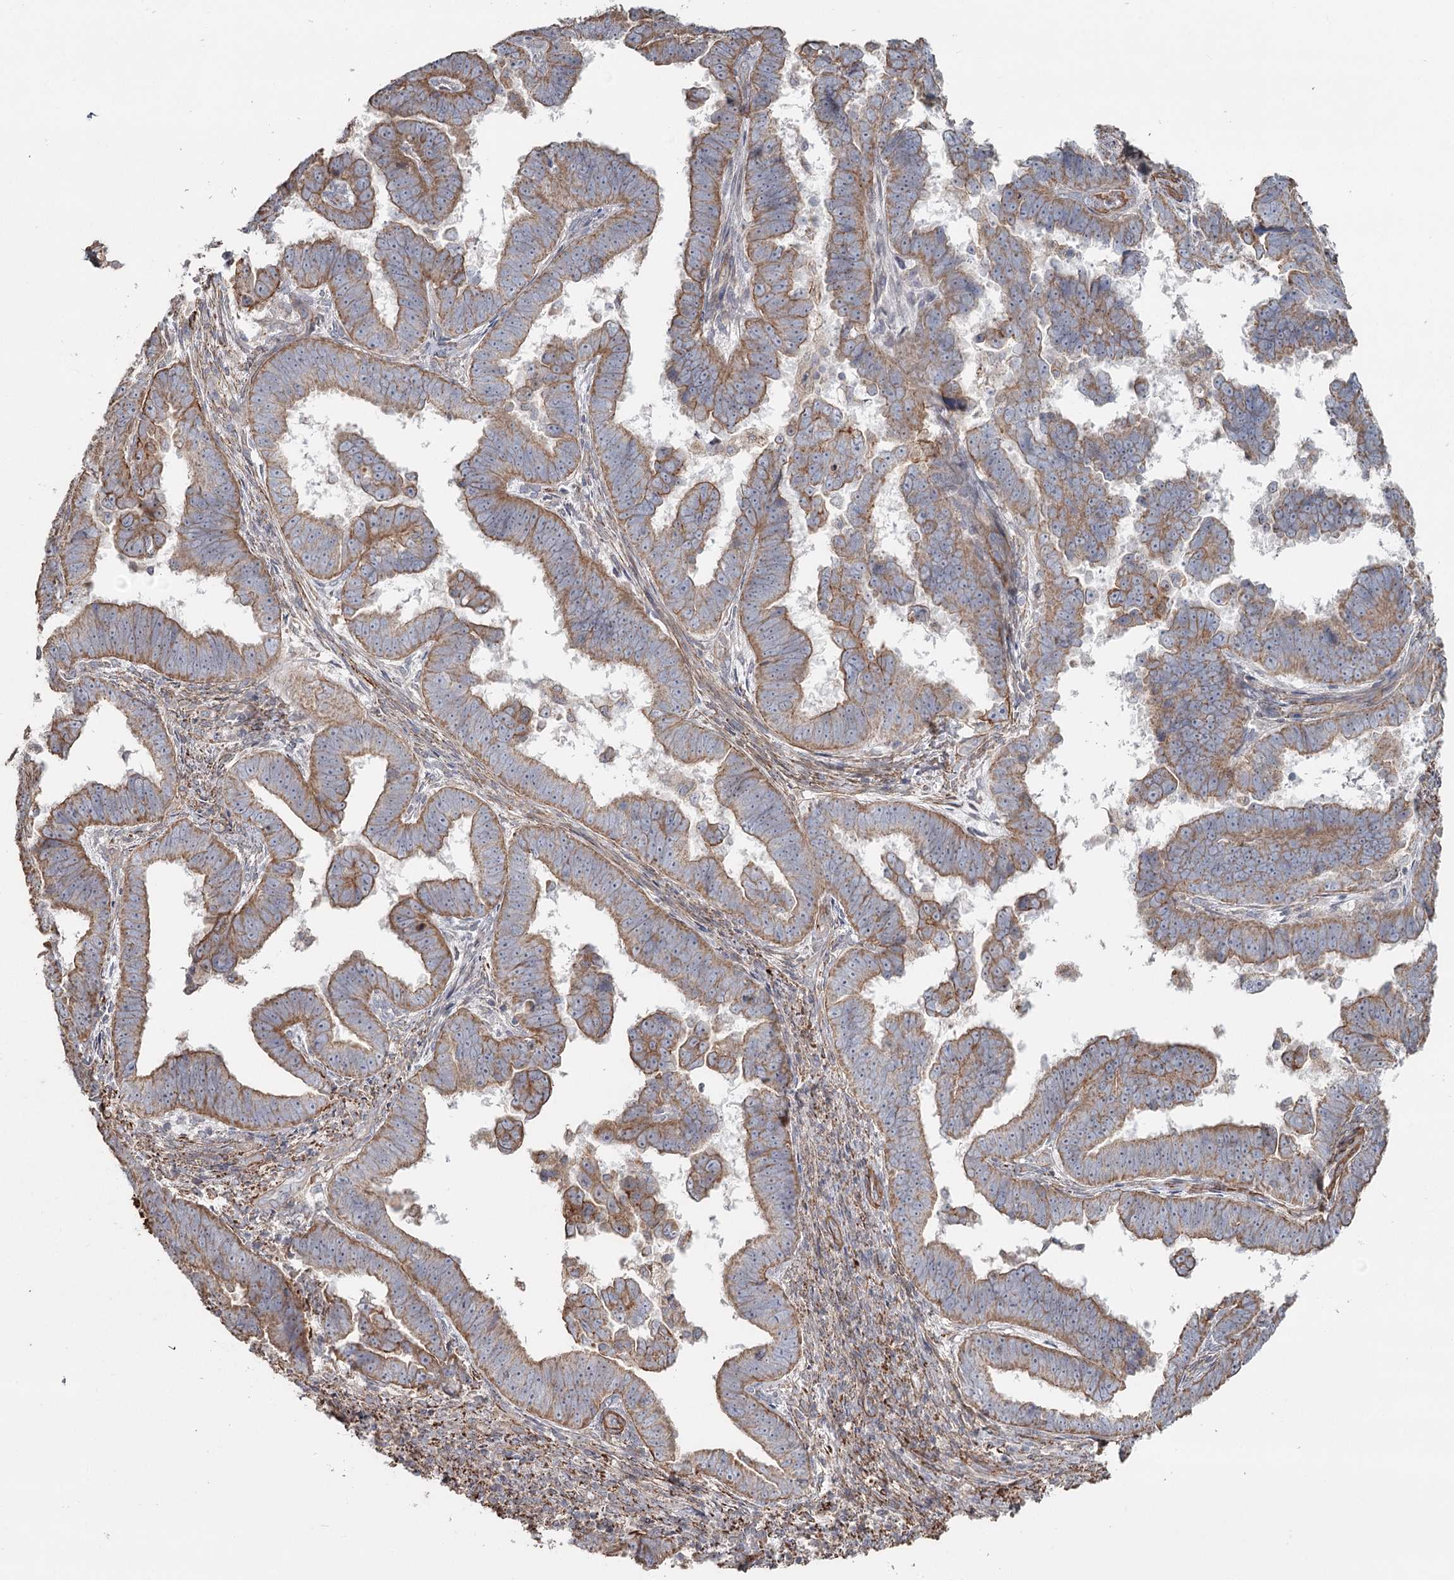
{"staining": {"intensity": "moderate", "quantity": ">75%", "location": "cytoplasmic/membranous"}, "tissue": "endometrial cancer", "cell_type": "Tumor cells", "image_type": "cancer", "snomed": [{"axis": "morphology", "description": "Adenocarcinoma, NOS"}, {"axis": "topography", "description": "Endometrium"}], "caption": "High-magnification brightfield microscopy of endometrial adenocarcinoma stained with DAB (3,3'-diaminobenzidine) (brown) and counterstained with hematoxylin (blue). tumor cells exhibit moderate cytoplasmic/membranous positivity is identified in approximately>75% of cells.", "gene": "DHRS9", "patient": {"sex": "female", "age": 75}}